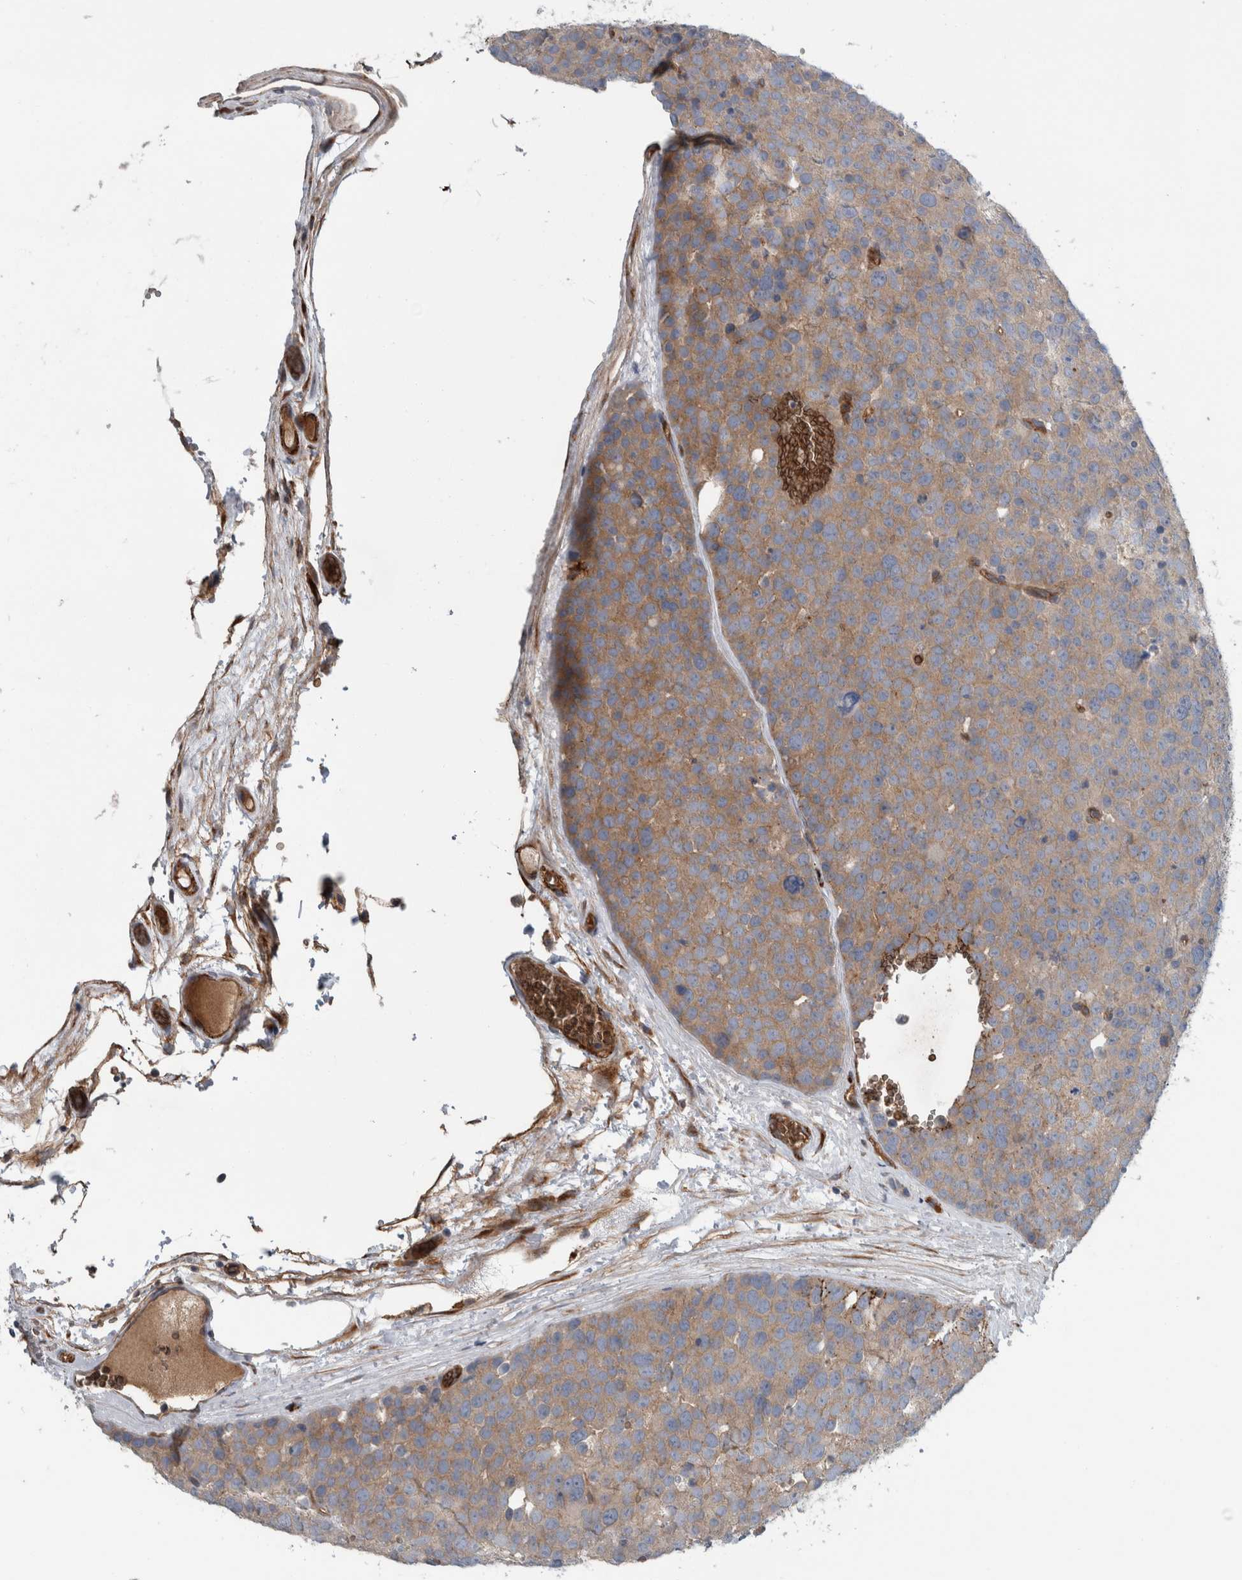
{"staining": {"intensity": "moderate", "quantity": ">75%", "location": "cytoplasmic/membranous"}, "tissue": "testis cancer", "cell_type": "Tumor cells", "image_type": "cancer", "snomed": [{"axis": "morphology", "description": "Seminoma, NOS"}, {"axis": "topography", "description": "Testis"}], "caption": "A medium amount of moderate cytoplasmic/membranous positivity is seen in approximately >75% of tumor cells in testis cancer tissue. (Stains: DAB in brown, nuclei in blue, Microscopy: brightfield microscopy at high magnification).", "gene": "GLT8D2", "patient": {"sex": "male", "age": 71}}